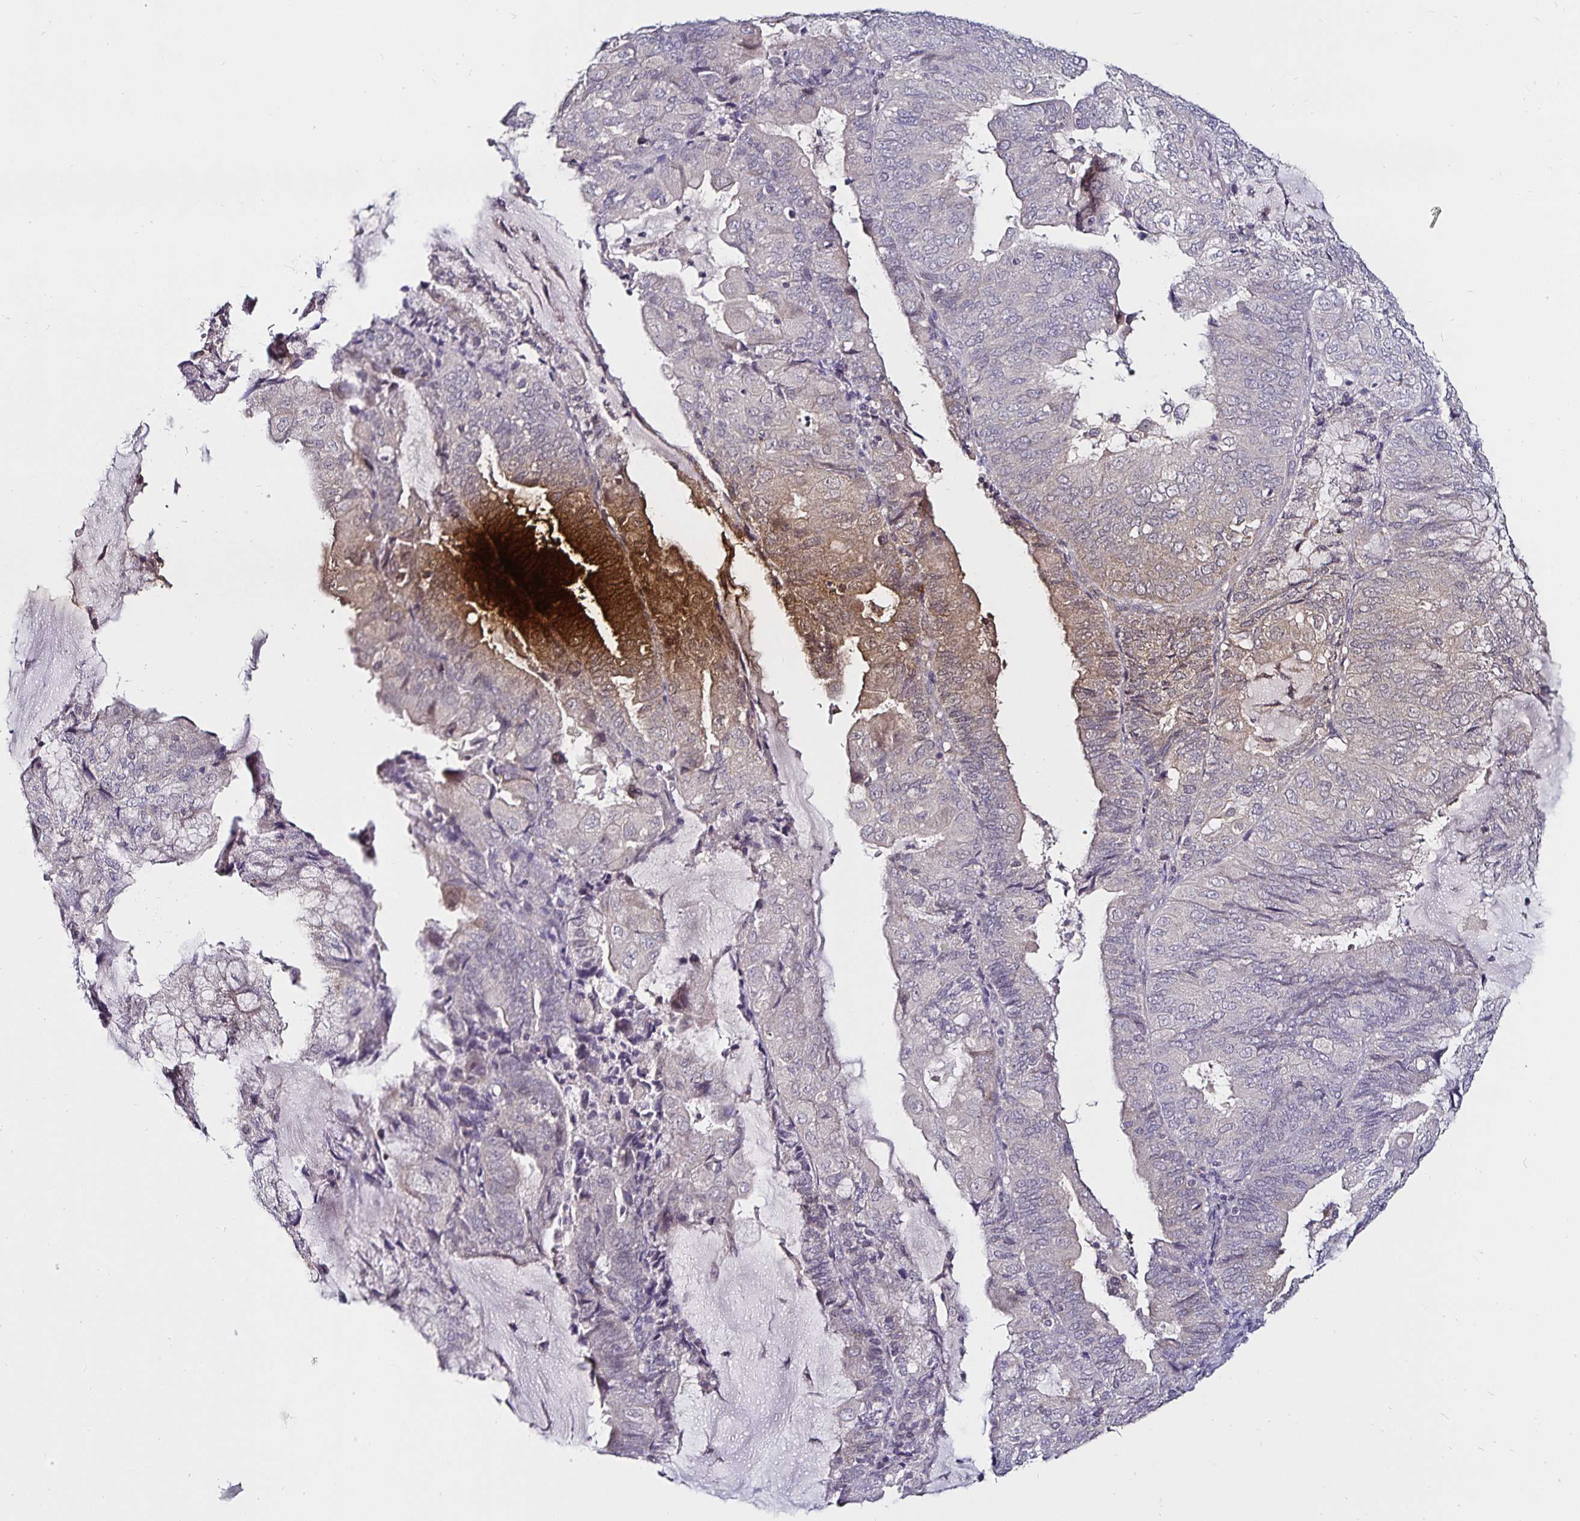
{"staining": {"intensity": "weak", "quantity": "<25%", "location": "cytoplasmic/membranous"}, "tissue": "endometrial cancer", "cell_type": "Tumor cells", "image_type": "cancer", "snomed": [{"axis": "morphology", "description": "Adenocarcinoma, NOS"}, {"axis": "topography", "description": "Endometrium"}], "caption": "Immunohistochemistry (IHC) micrograph of human endometrial cancer (adenocarcinoma) stained for a protein (brown), which reveals no expression in tumor cells.", "gene": "ACSL5", "patient": {"sex": "female", "age": 81}}